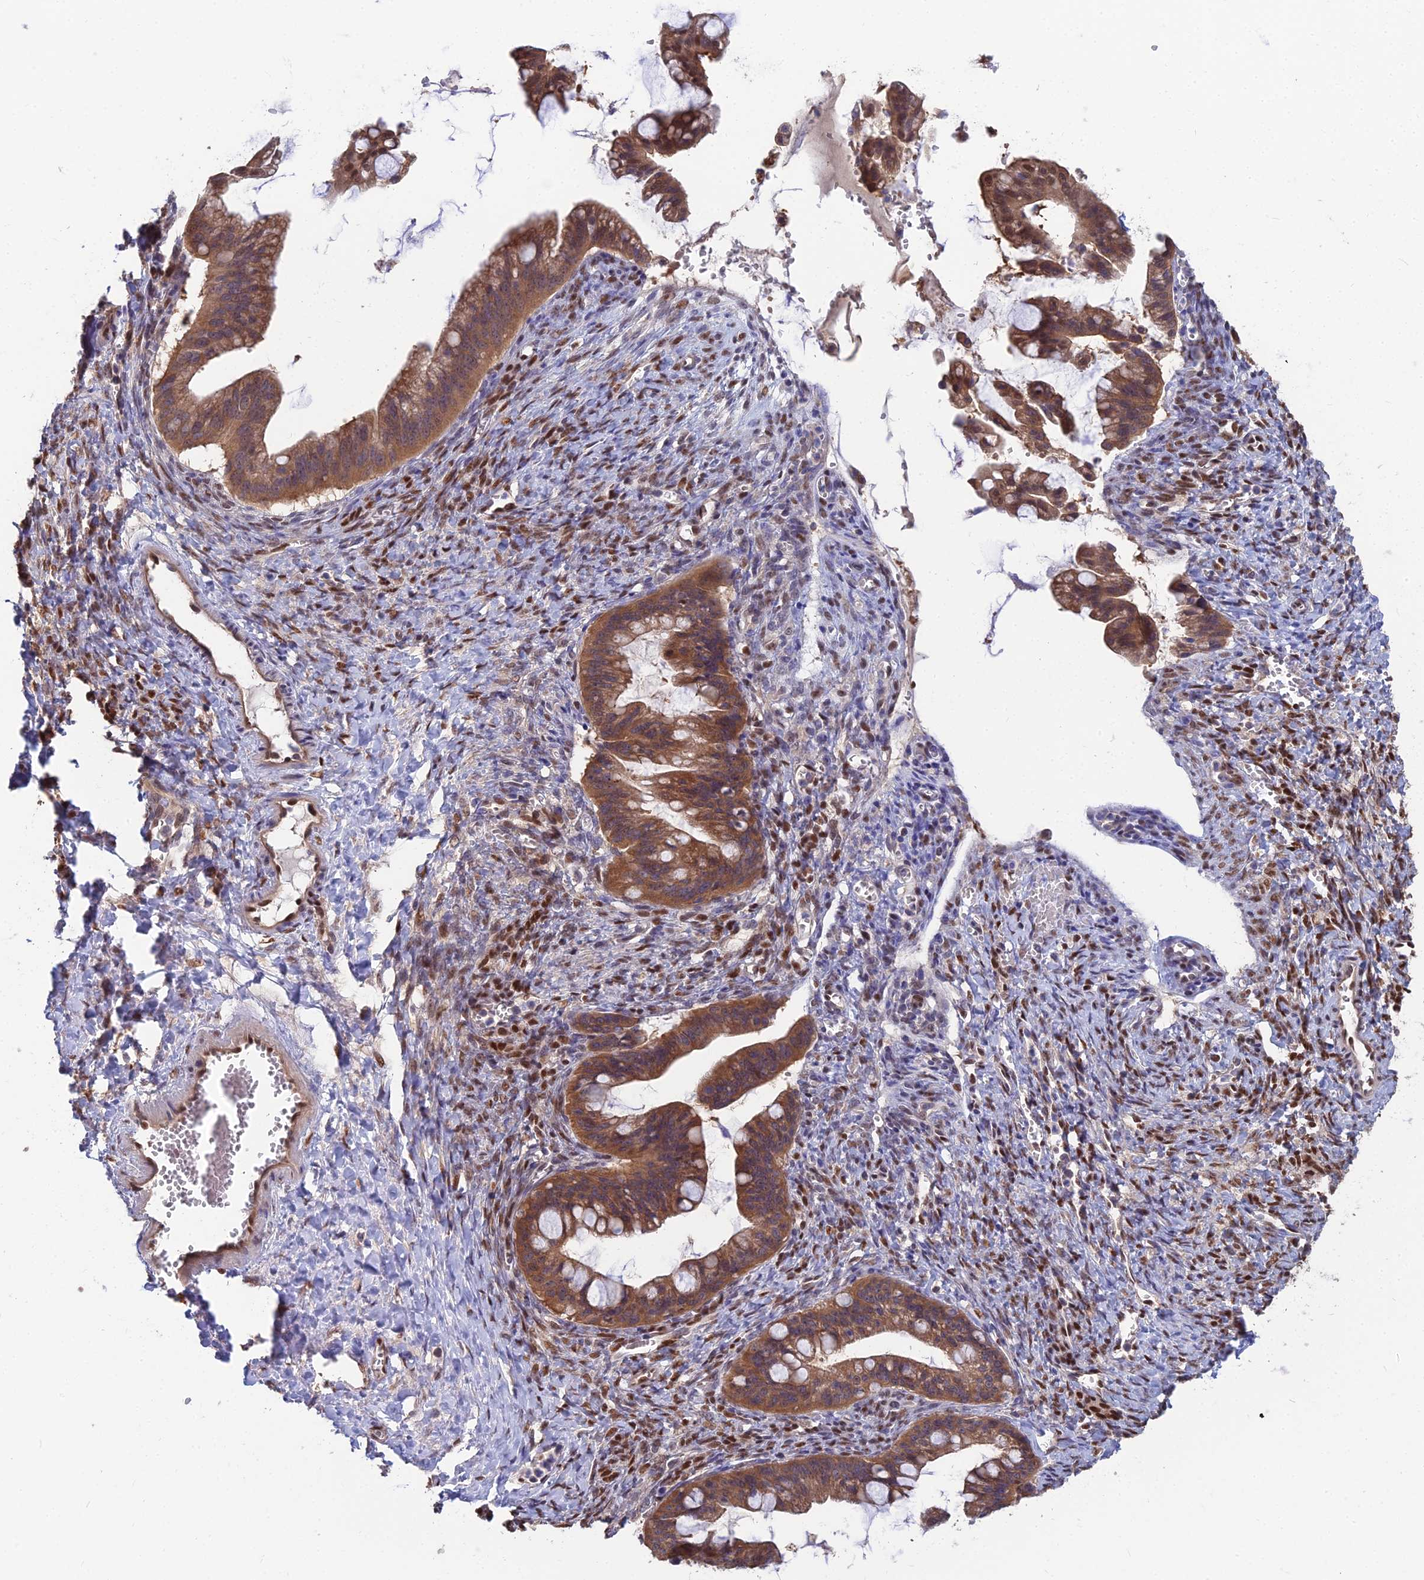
{"staining": {"intensity": "moderate", "quantity": ">75%", "location": "cytoplasmic/membranous,nuclear"}, "tissue": "ovarian cancer", "cell_type": "Tumor cells", "image_type": "cancer", "snomed": [{"axis": "morphology", "description": "Cystadenocarcinoma, mucinous, NOS"}, {"axis": "topography", "description": "Ovary"}], "caption": "A medium amount of moderate cytoplasmic/membranous and nuclear positivity is seen in approximately >75% of tumor cells in ovarian cancer (mucinous cystadenocarcinoma) tissue.", "gene": "DNPEP", "patient": {"sex": "female", "age": 73}}